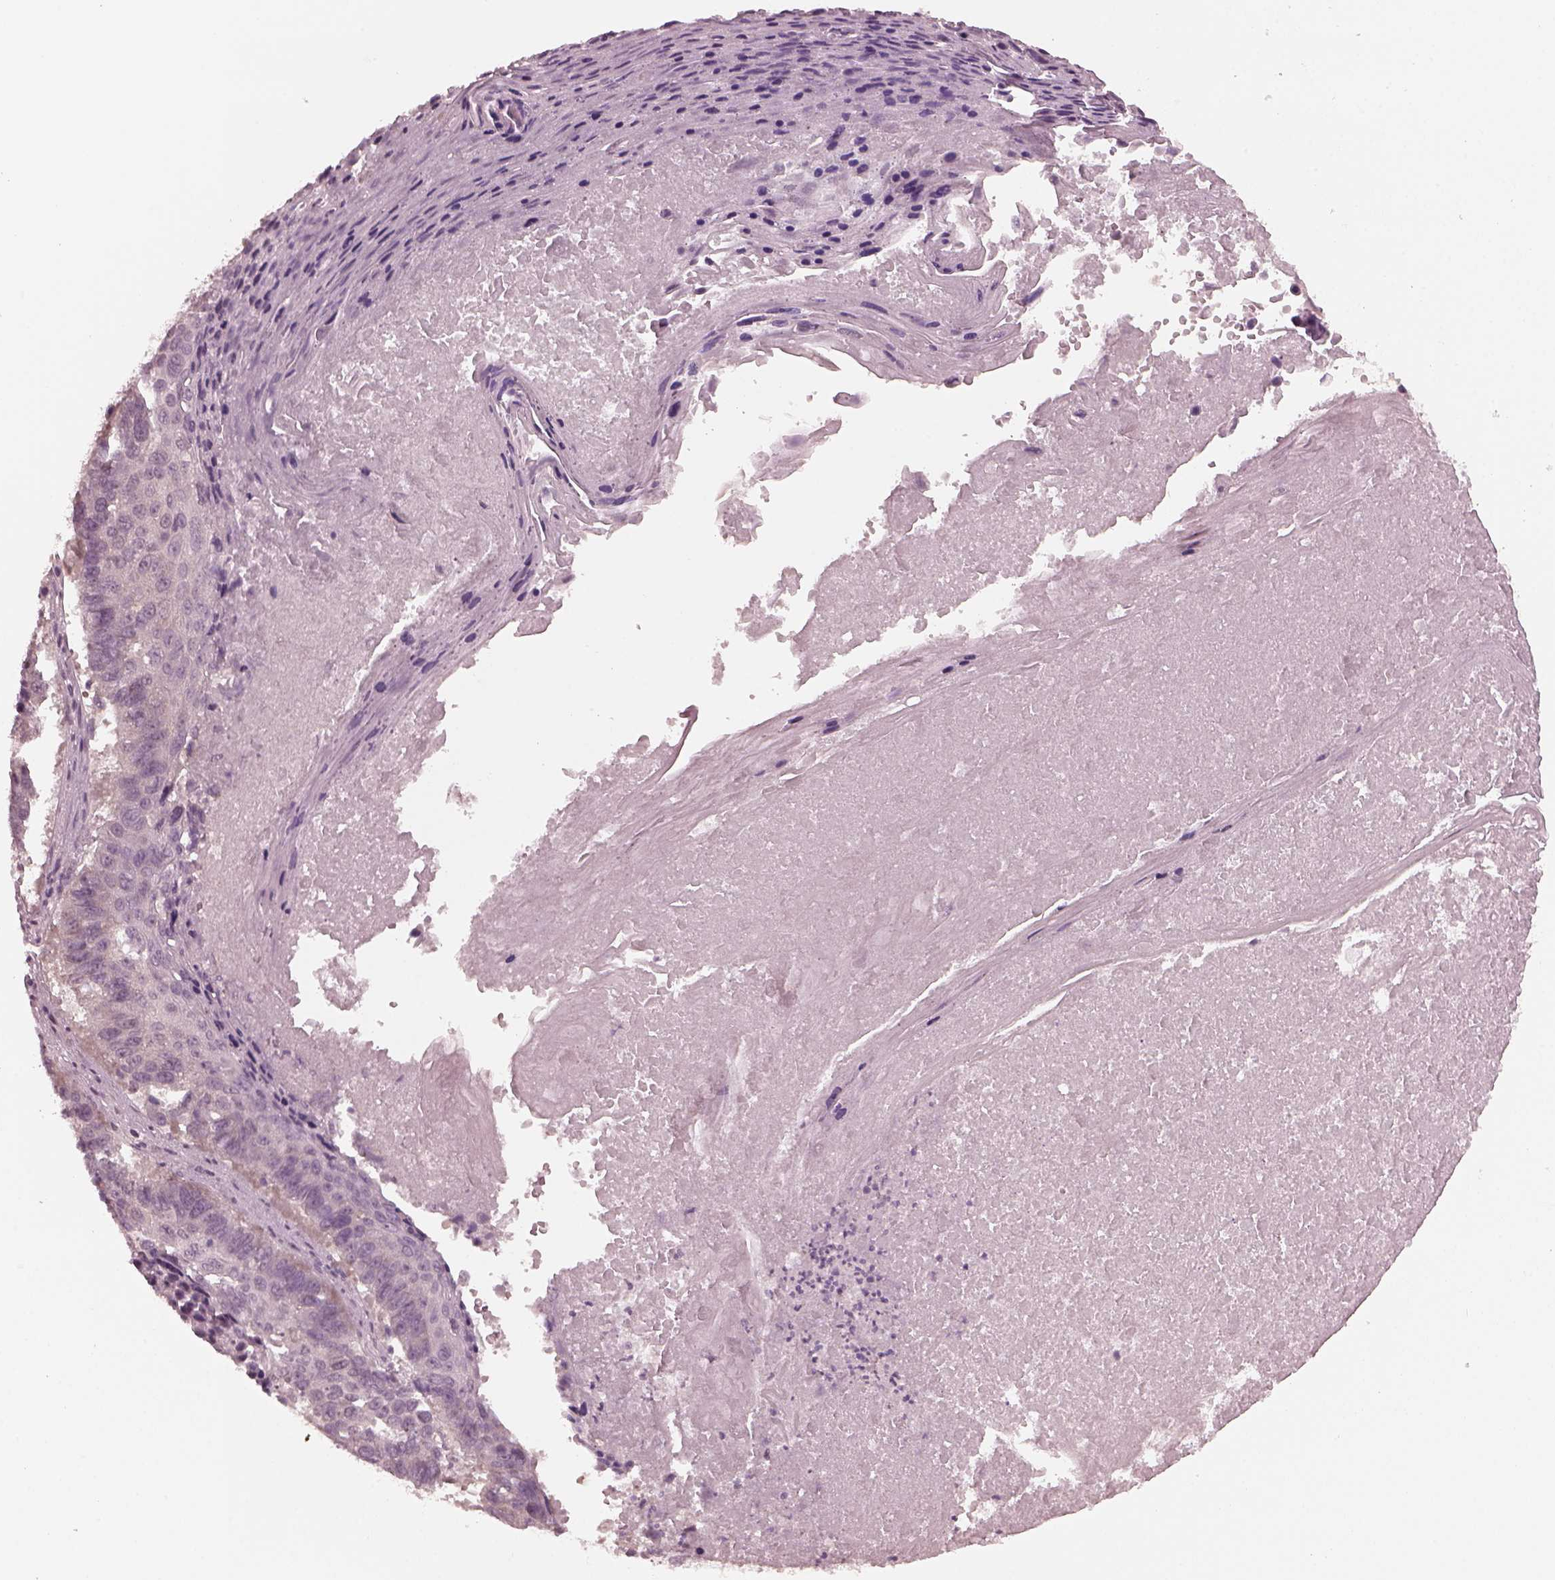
{"staining": {"intensity": "negative", "quantity": "none", "location": "none"}, "tissue": "lung cancer", "cell_type": "Tumor cells", "image_type": "cancer", "snomed": [{"axis": "morphology", "description": "Squamous cell carcinoma, NOS"}, {"axis": "topography", "description": "Lung"}], "caption": "An image of squamous cell carcinoma (lung) stained for a protein demonstrates no brown staining in tumor cells.", "gene": "RGS7", "patient": {"sex": "male", "age": 73}}